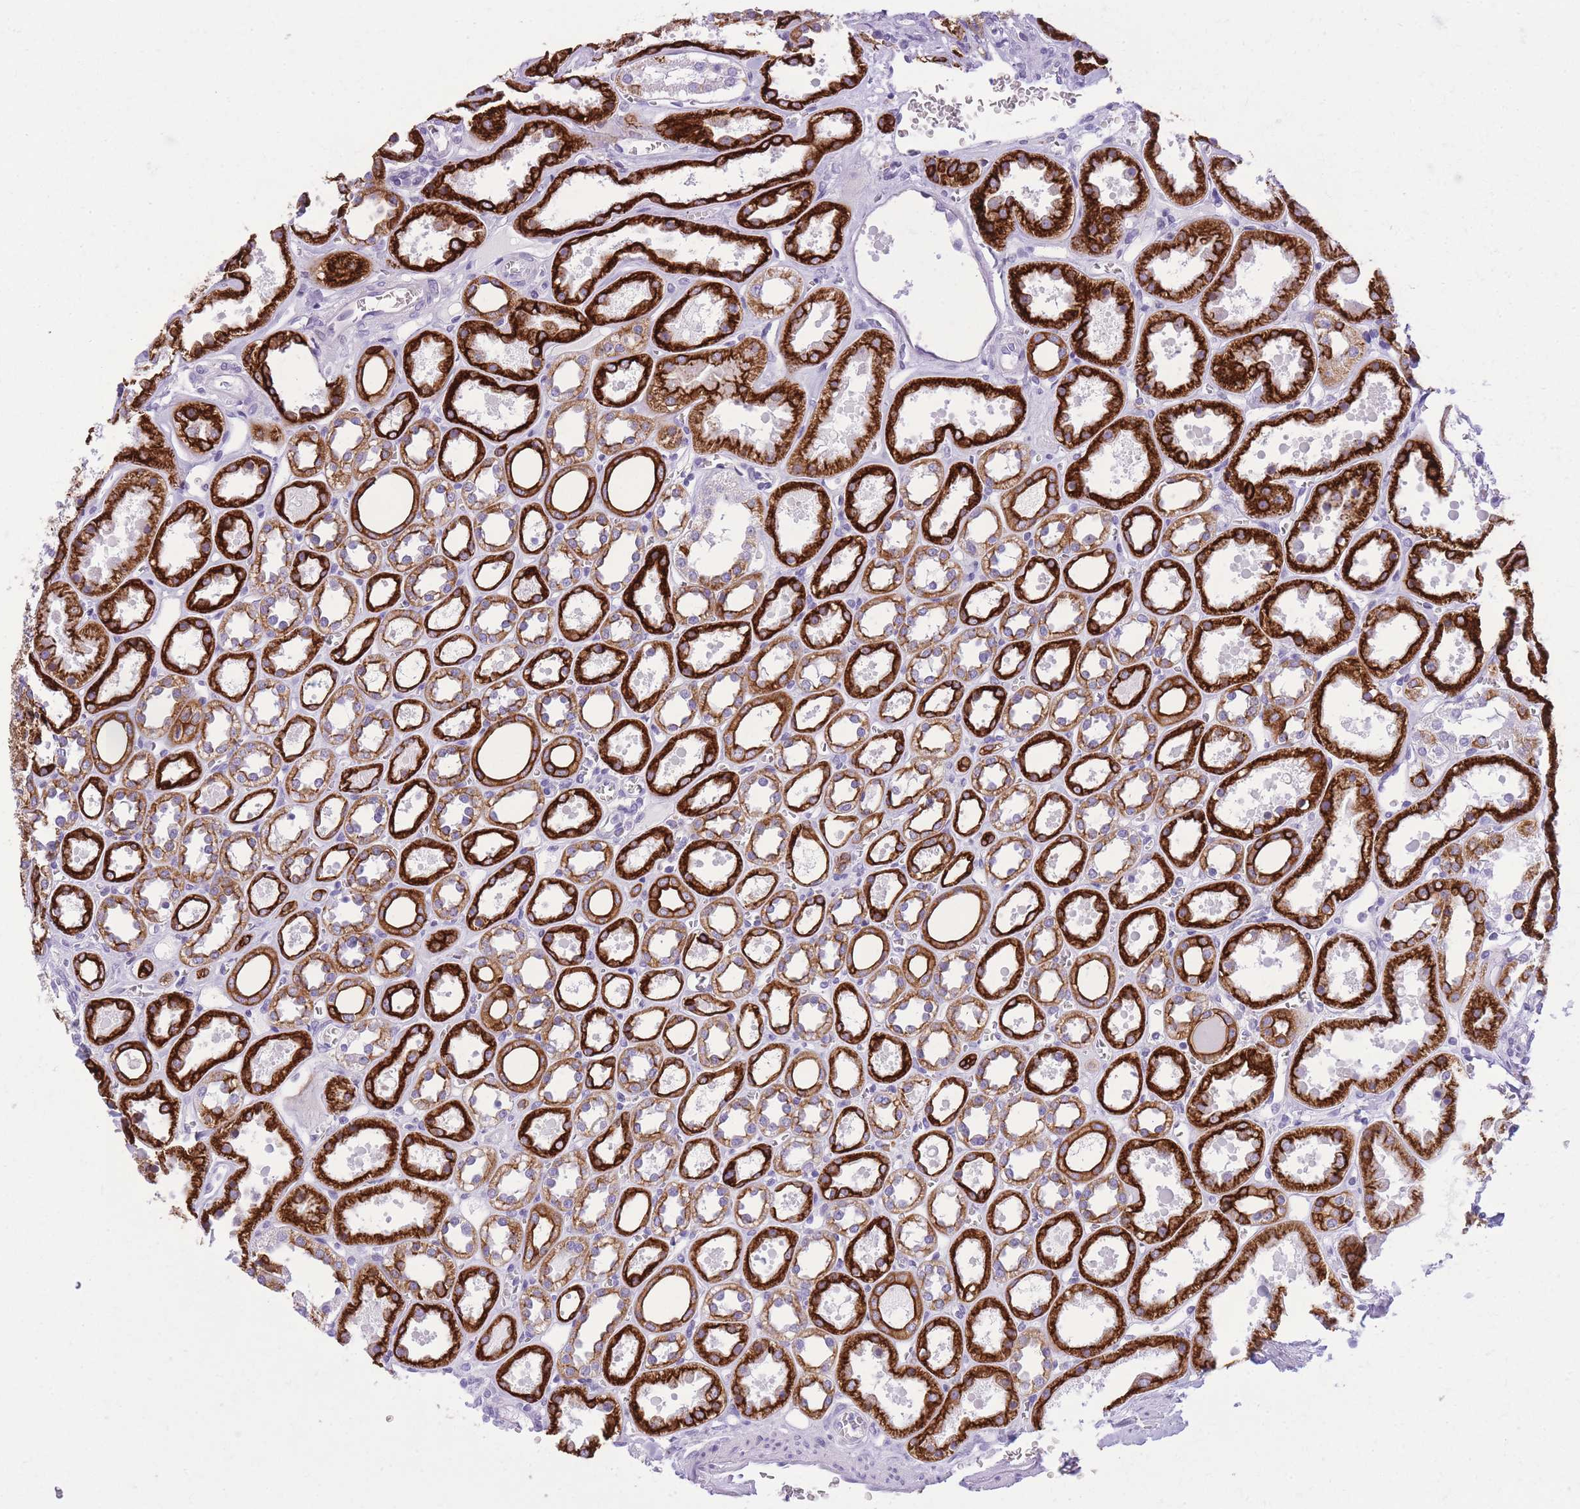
{"staining": {"intensity": "negative", "quantity": "none", "location": "none"}, "tissue": "kidney", "cell_type": "Cells in glomeruli", "image_type": "normal", "snomed": [{"axis": "morphology", "description": "Normal tissue, NOS"}, {"axis": "topography", "description": "Kidney"}], "caption": "A high-resolution image shows immunohistochemistry (IHC) staining of benign kidney, which shows no significant positivity in cells in glomeruli.", "gene": "RADX", "patient": {"sex": "female", "age": 41}}